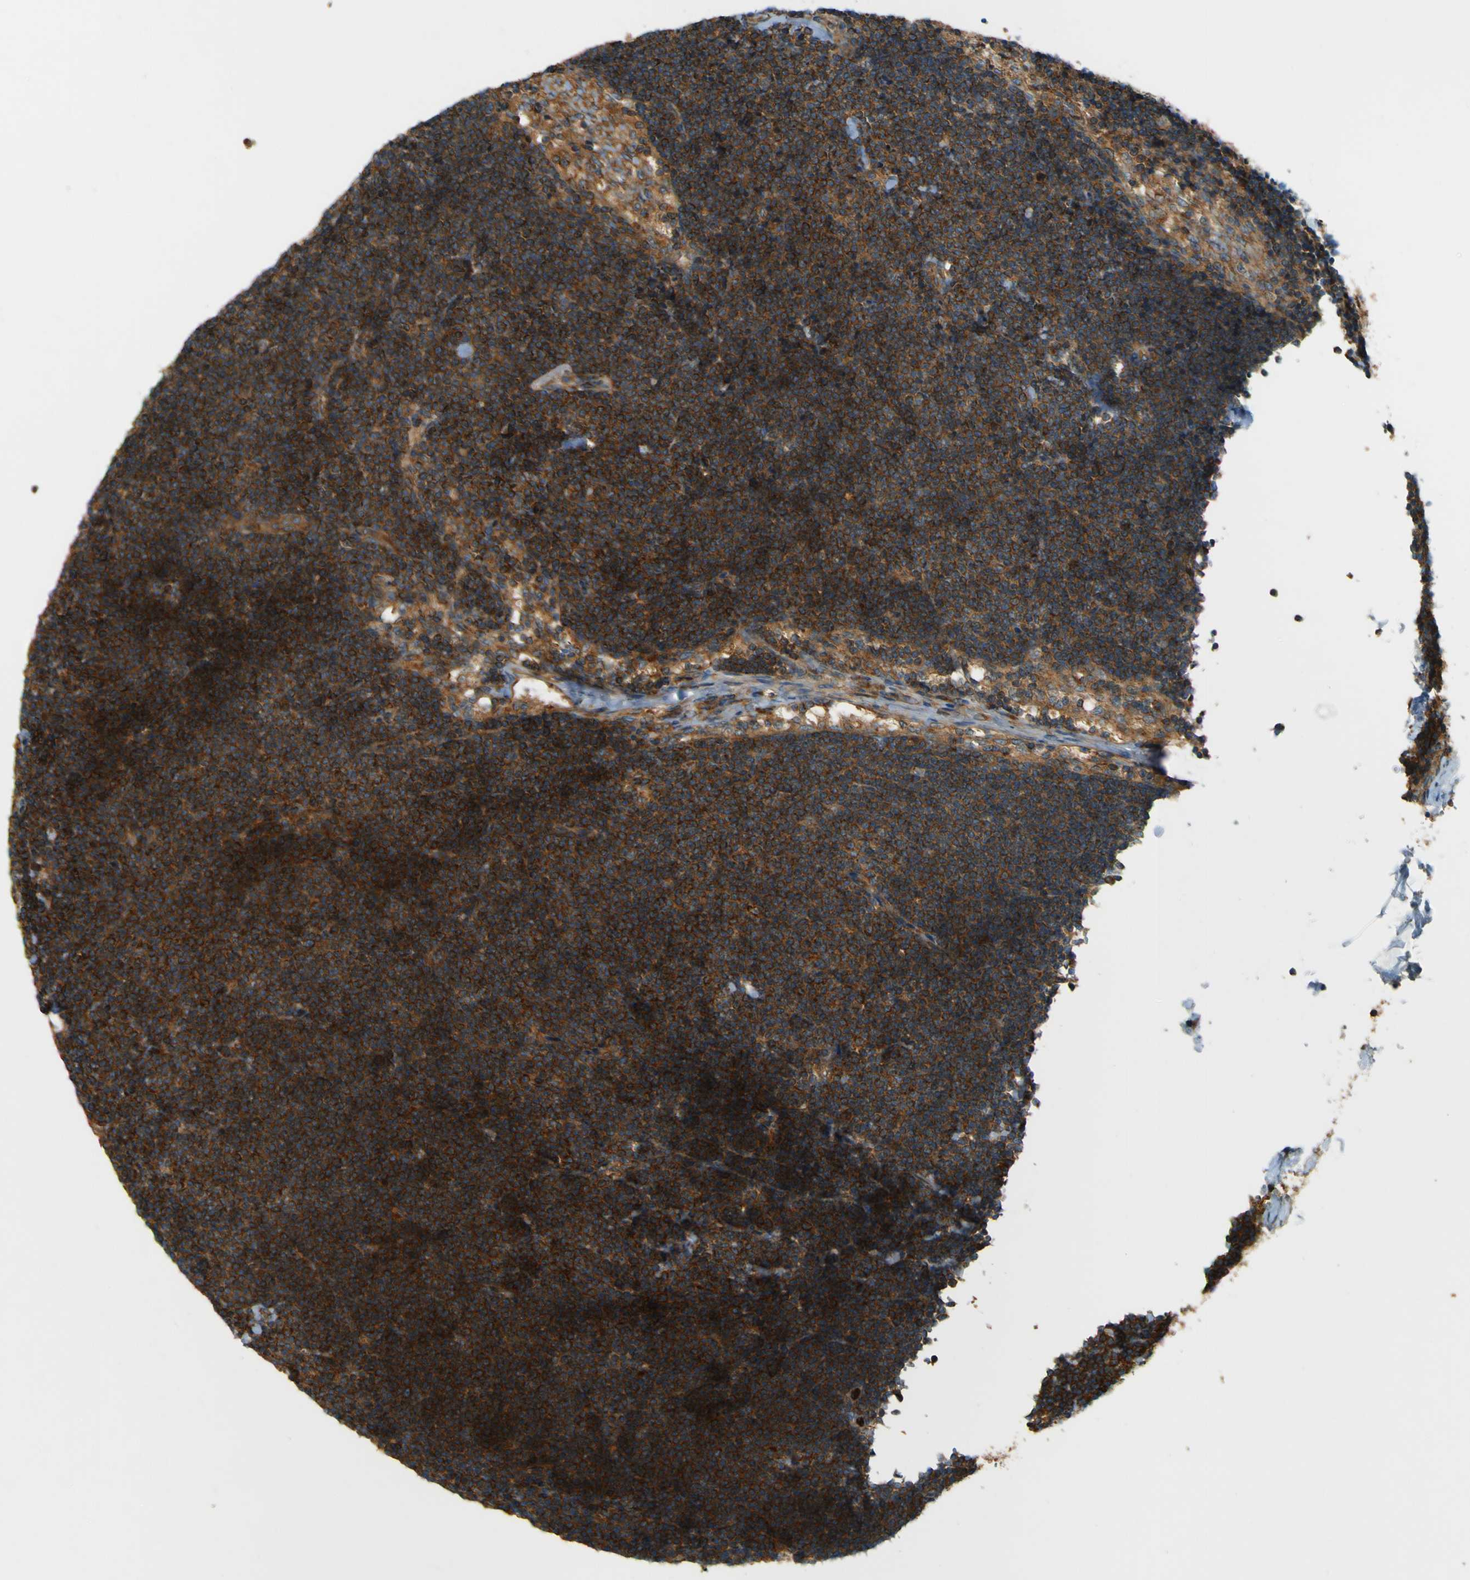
{"staining": {"intensity": "strong", "quantity": ">75%", "location": "cytoplasmic/membranous"}, "tissue": "lymph node", "cell_type": "Germinal center cells", "image_type": "normal", "snomed": [{"axis": "morphology", "description": "Normal tissue, NOS"}, {"axis": "topography", "description": "Lymph node"}], "caption": "Immunohistochemical staining of unremarkable human lymph node exhibits >75% levels of strong cytoplasmic/membranous protein positivity in approximately >75% of germinal center cells. (DAB = brown stain, brightfield microscopy at high magnification).", "gene": "DNAJC5", "patient": {"sex": "male", "age": 63}}